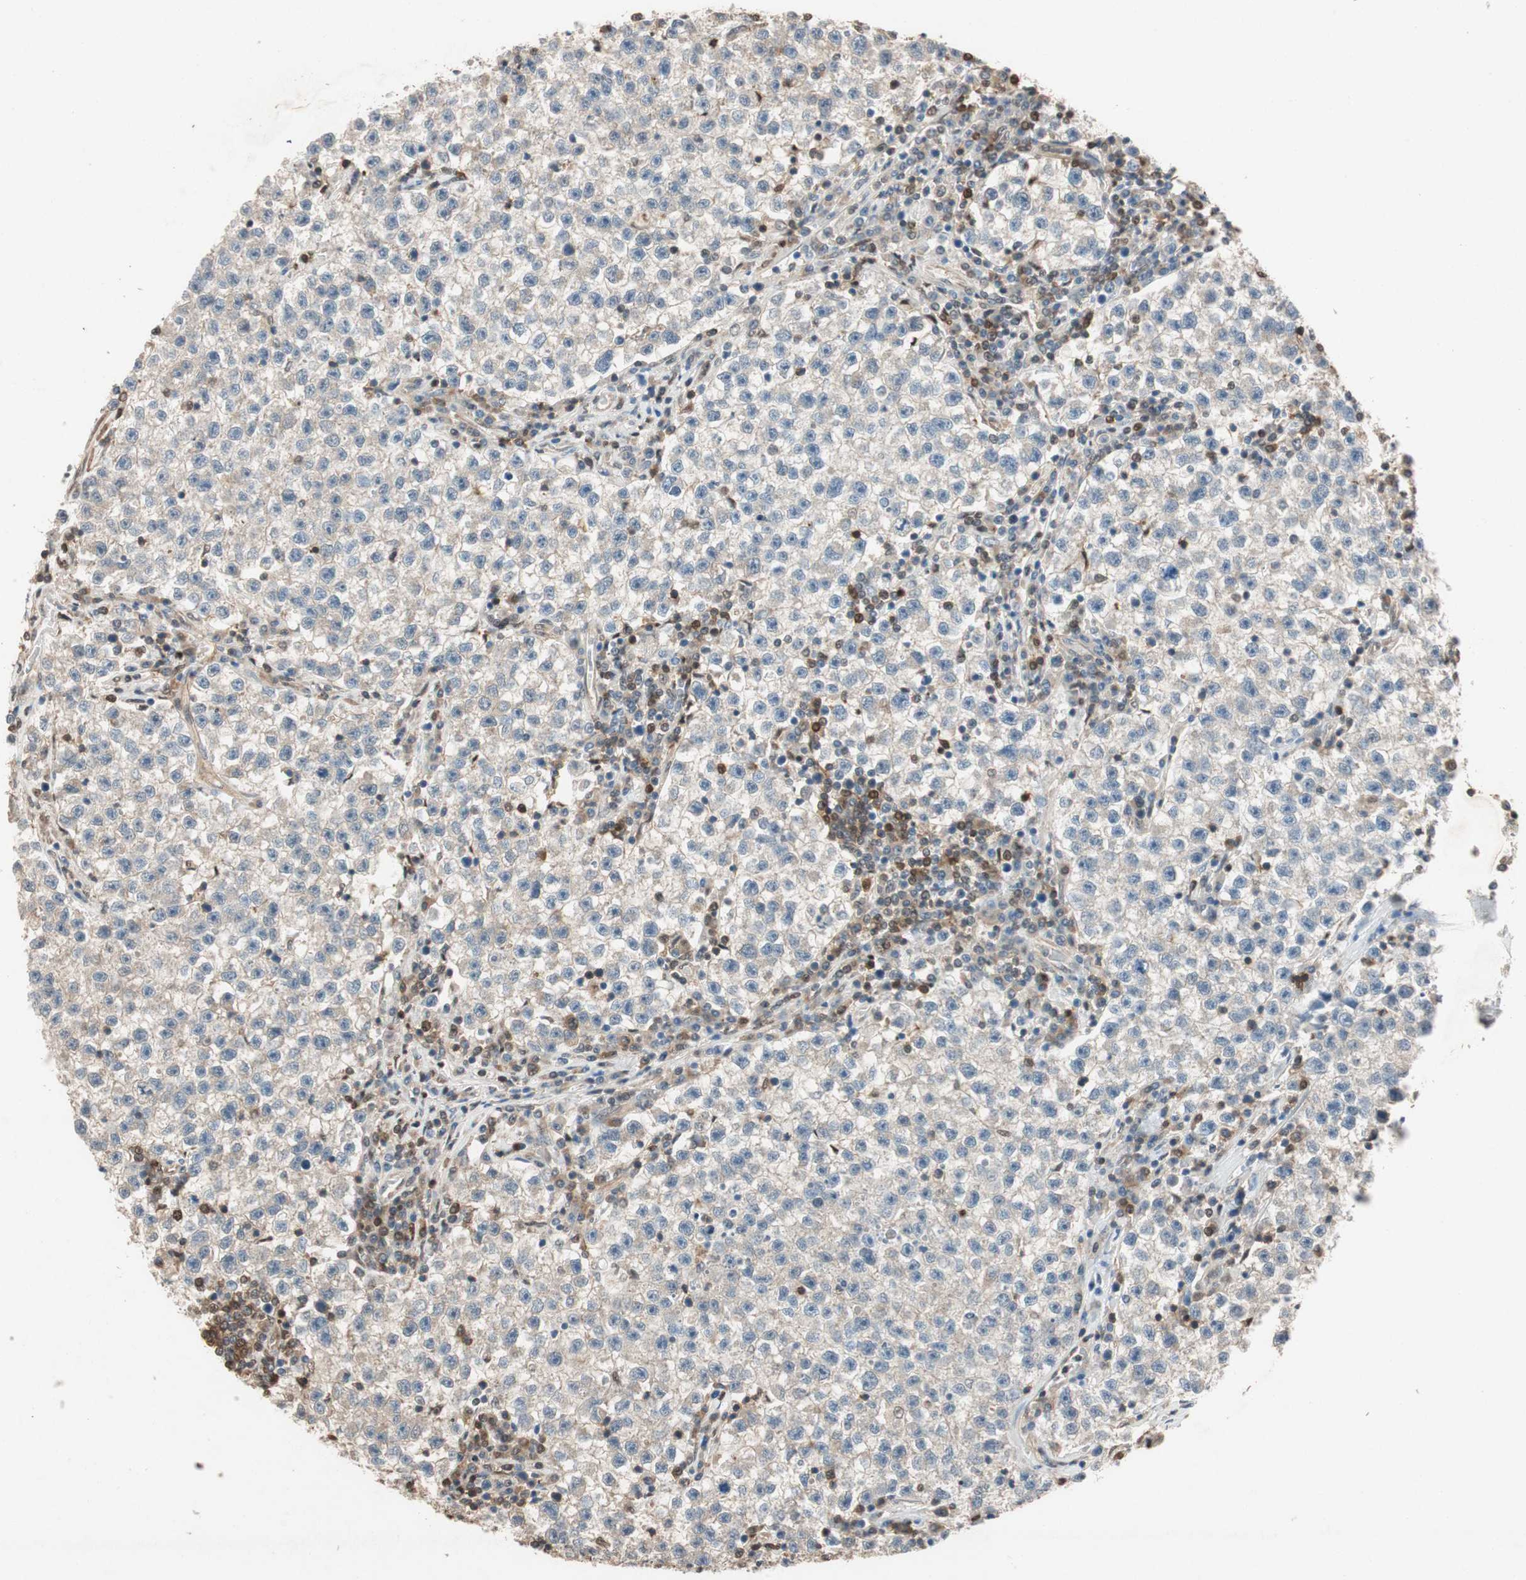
{"staining": {"intensity": "negative", "quantity": "none", "location": "none"}, "tissue": "testis cancer", "cell_type": "Tumor cells", "image_type": "cancer", "snomed": [{"axis": "morphology", "description": "Seminoma, NOS"}, {"axis": "topography", "description": "Testis"}], "caption": "High magnification brightfield microscopy of testis cancer (seminoma) stained with DAB (3,3'-diaminobenzidine) (brown) and counterstained with hematoxylin (blue): tumor cells show no significant expression.", "gene": "SERPINB5", "patient": {"sex": "male", "age": 22}}